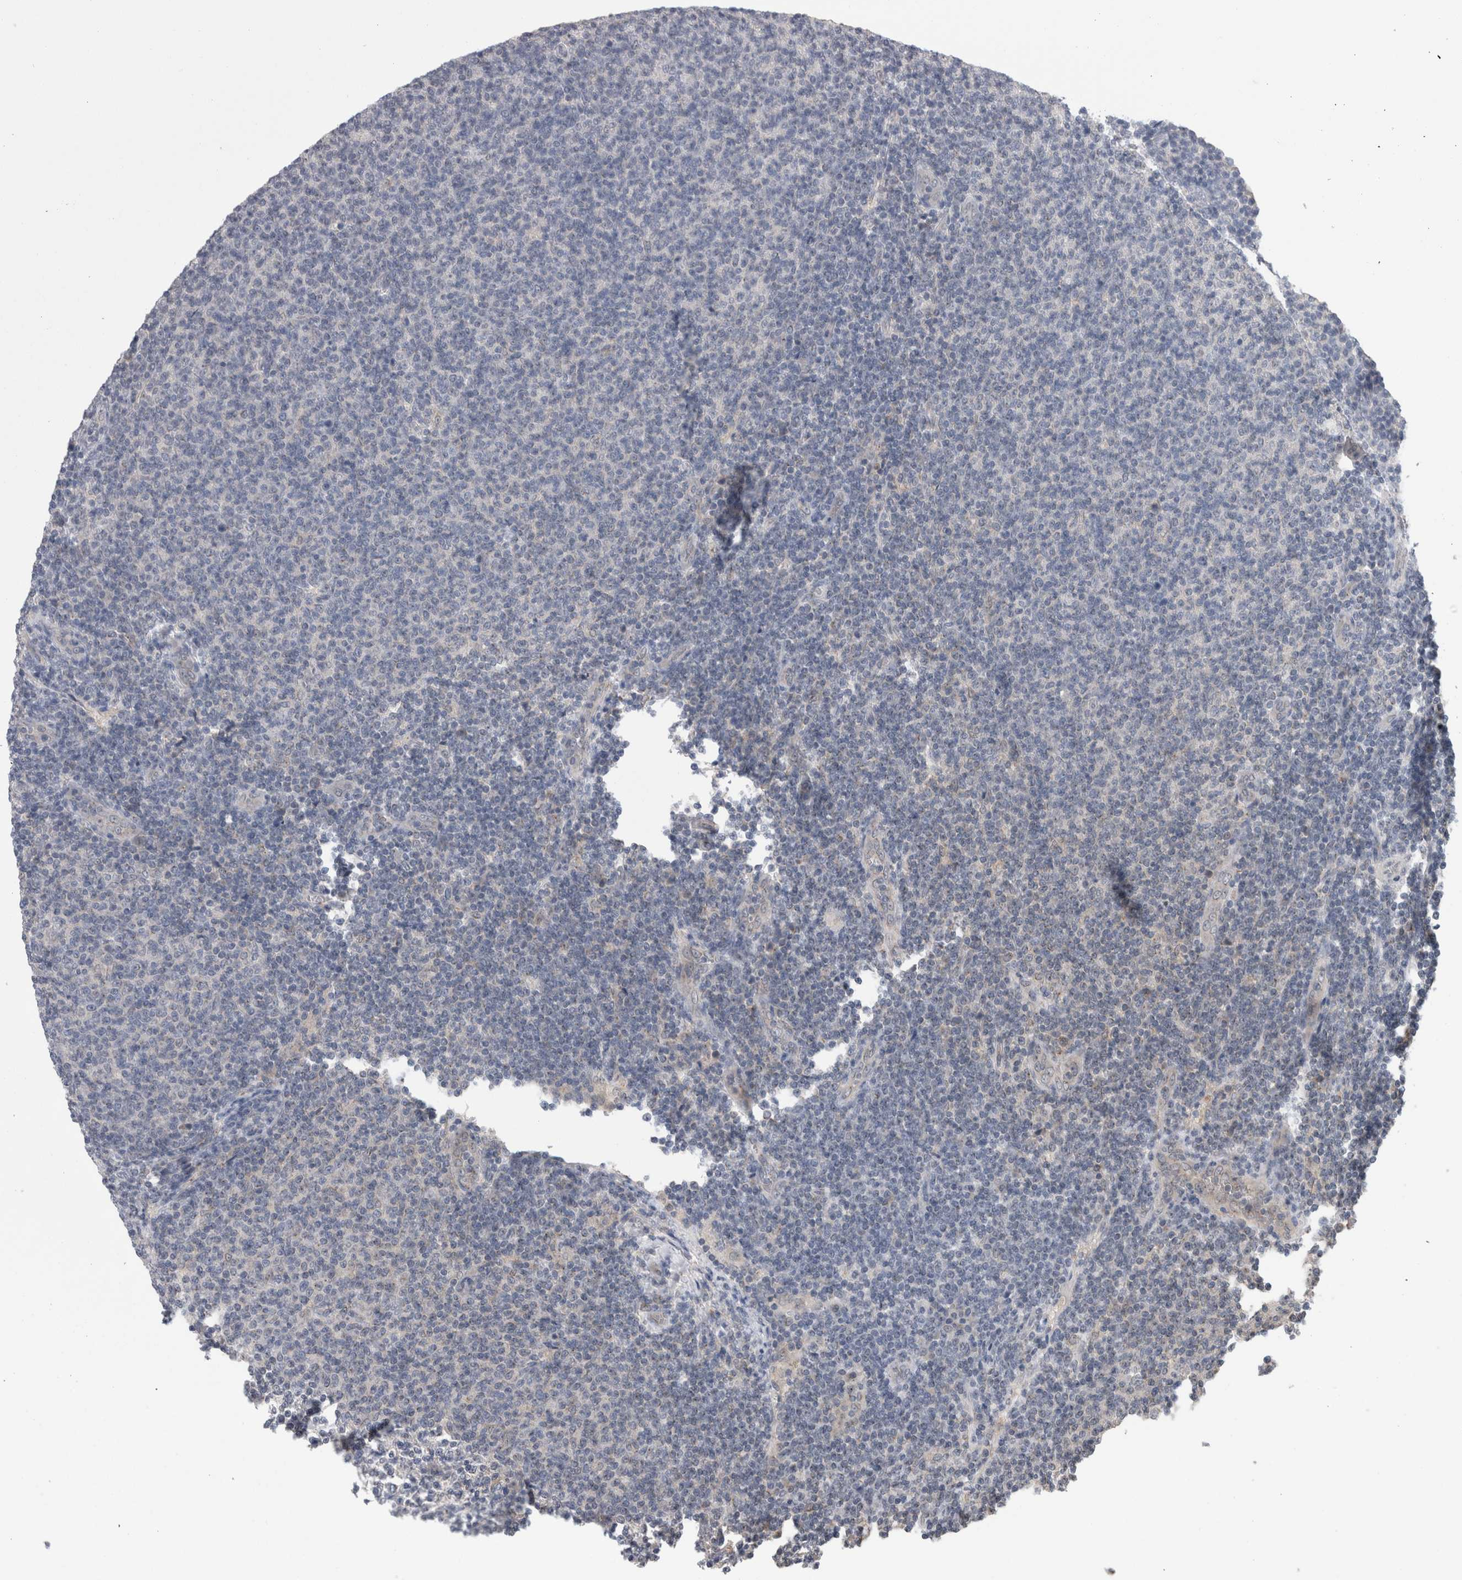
{"staining": {"intensity": "negative", "quantity": "none", "location": "none"}, "tissue": "lymphoma", "cell_type": "Tumor cells", "image_type": "cancer", "snomed": [{"axis": "morphology", "description": "Malignant lymphoma, non-Hodgkin's type, Low grade"}, {"axis": "topography", "description": "Lymph node"}], "caption": "There is no significant staining in tumor cells of lymphoma.", "gene": "DCTN6", "patient": {"sex": "male", "age": 66}}